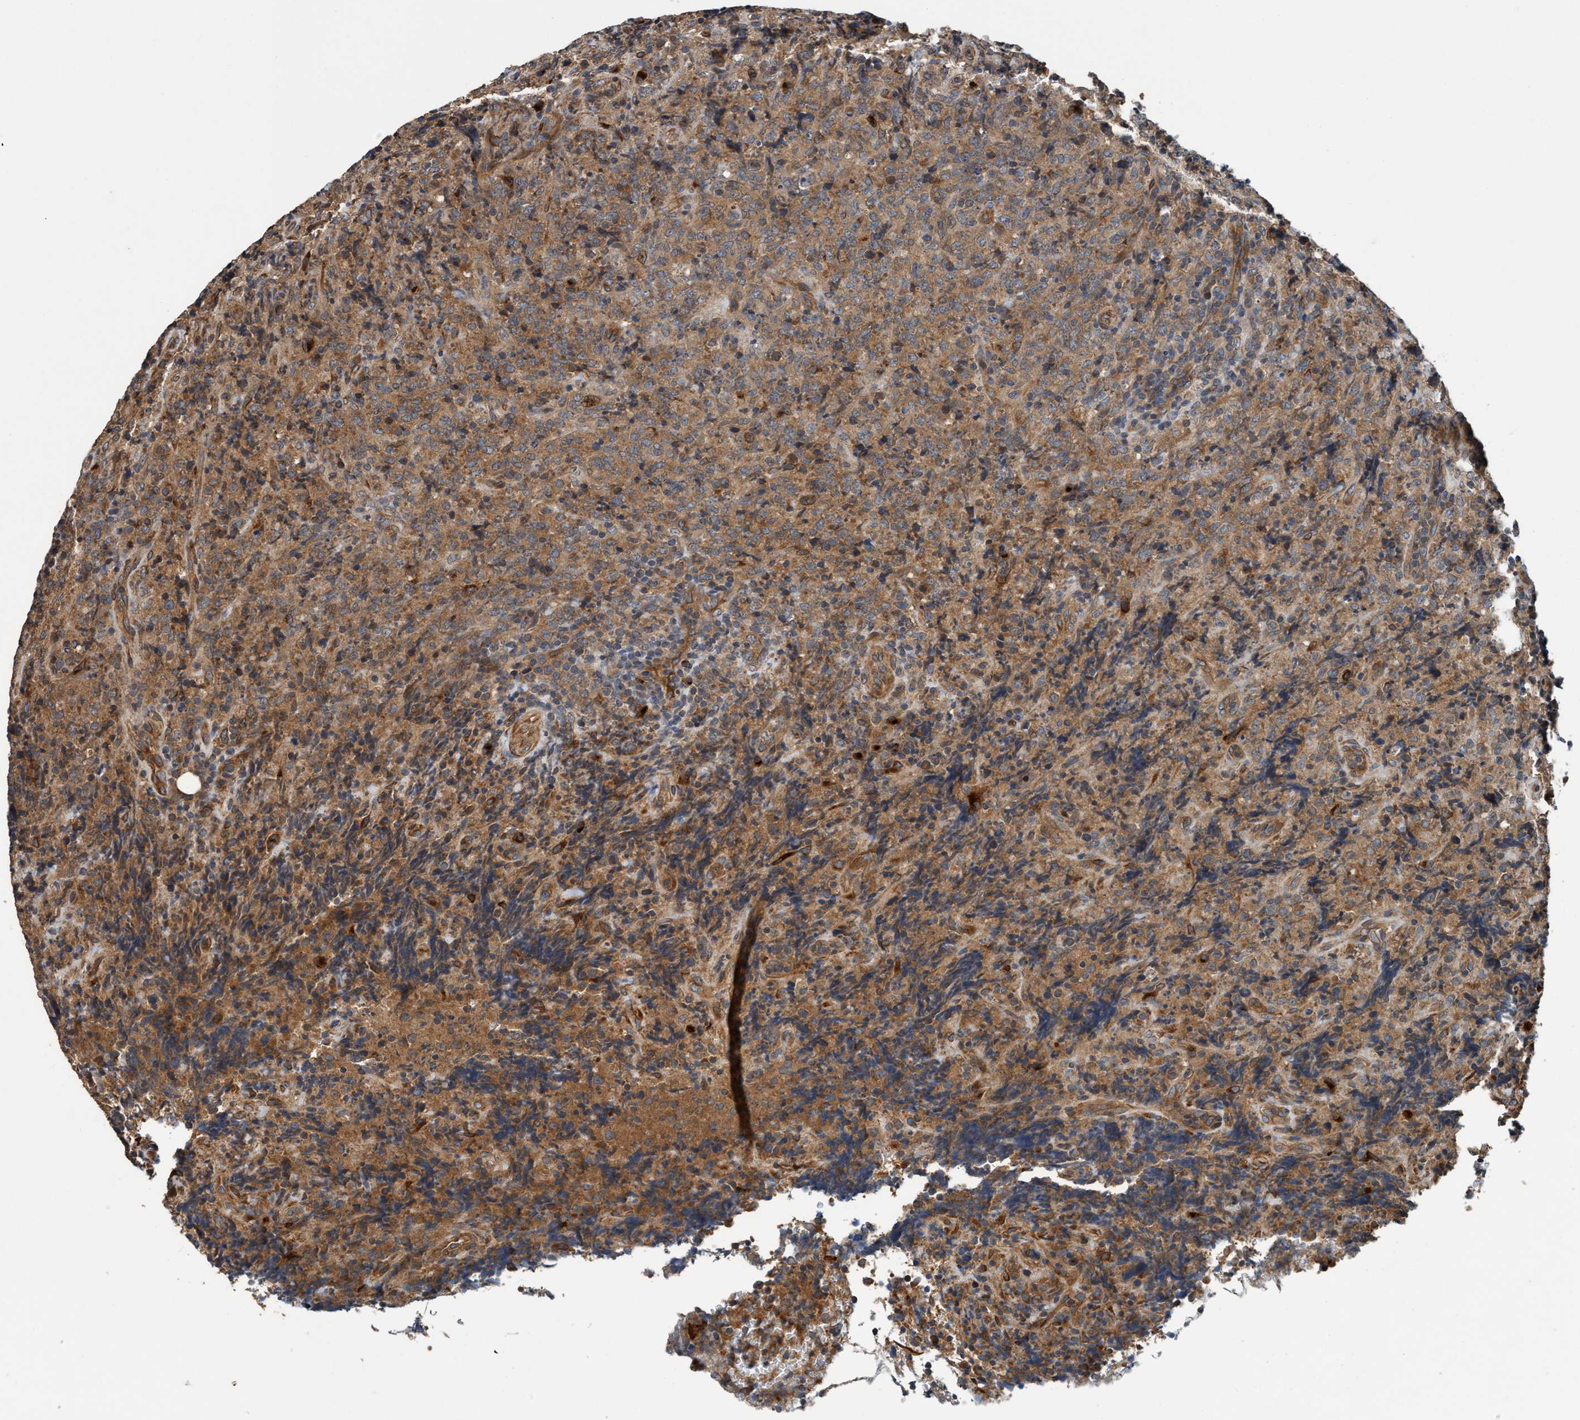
{"staining": {"intensity": "moderate", "quantity": ">75%", "location": "cytoplasmic/membranous"}, "tissue": "lymphoma", "cell_type": "Tumor cells", "image_type": "cancer", "snomed": [{"axis": "morphology", "description": "Malignant lymphoma, non-Hodgkin's type, High grade"}, {"axis": "topography", "description": "Tonsil"}], "caption": "Moderate cytoplasmic/membranous staining for a protein is appreciated in approximately >75% of tumor cells of malignant lymphoma, non-Hodgkin's type (high-grade) using immunohistochemistry.", "gene": "MACC1", "patient": {"sex": "female", "age": 36}}